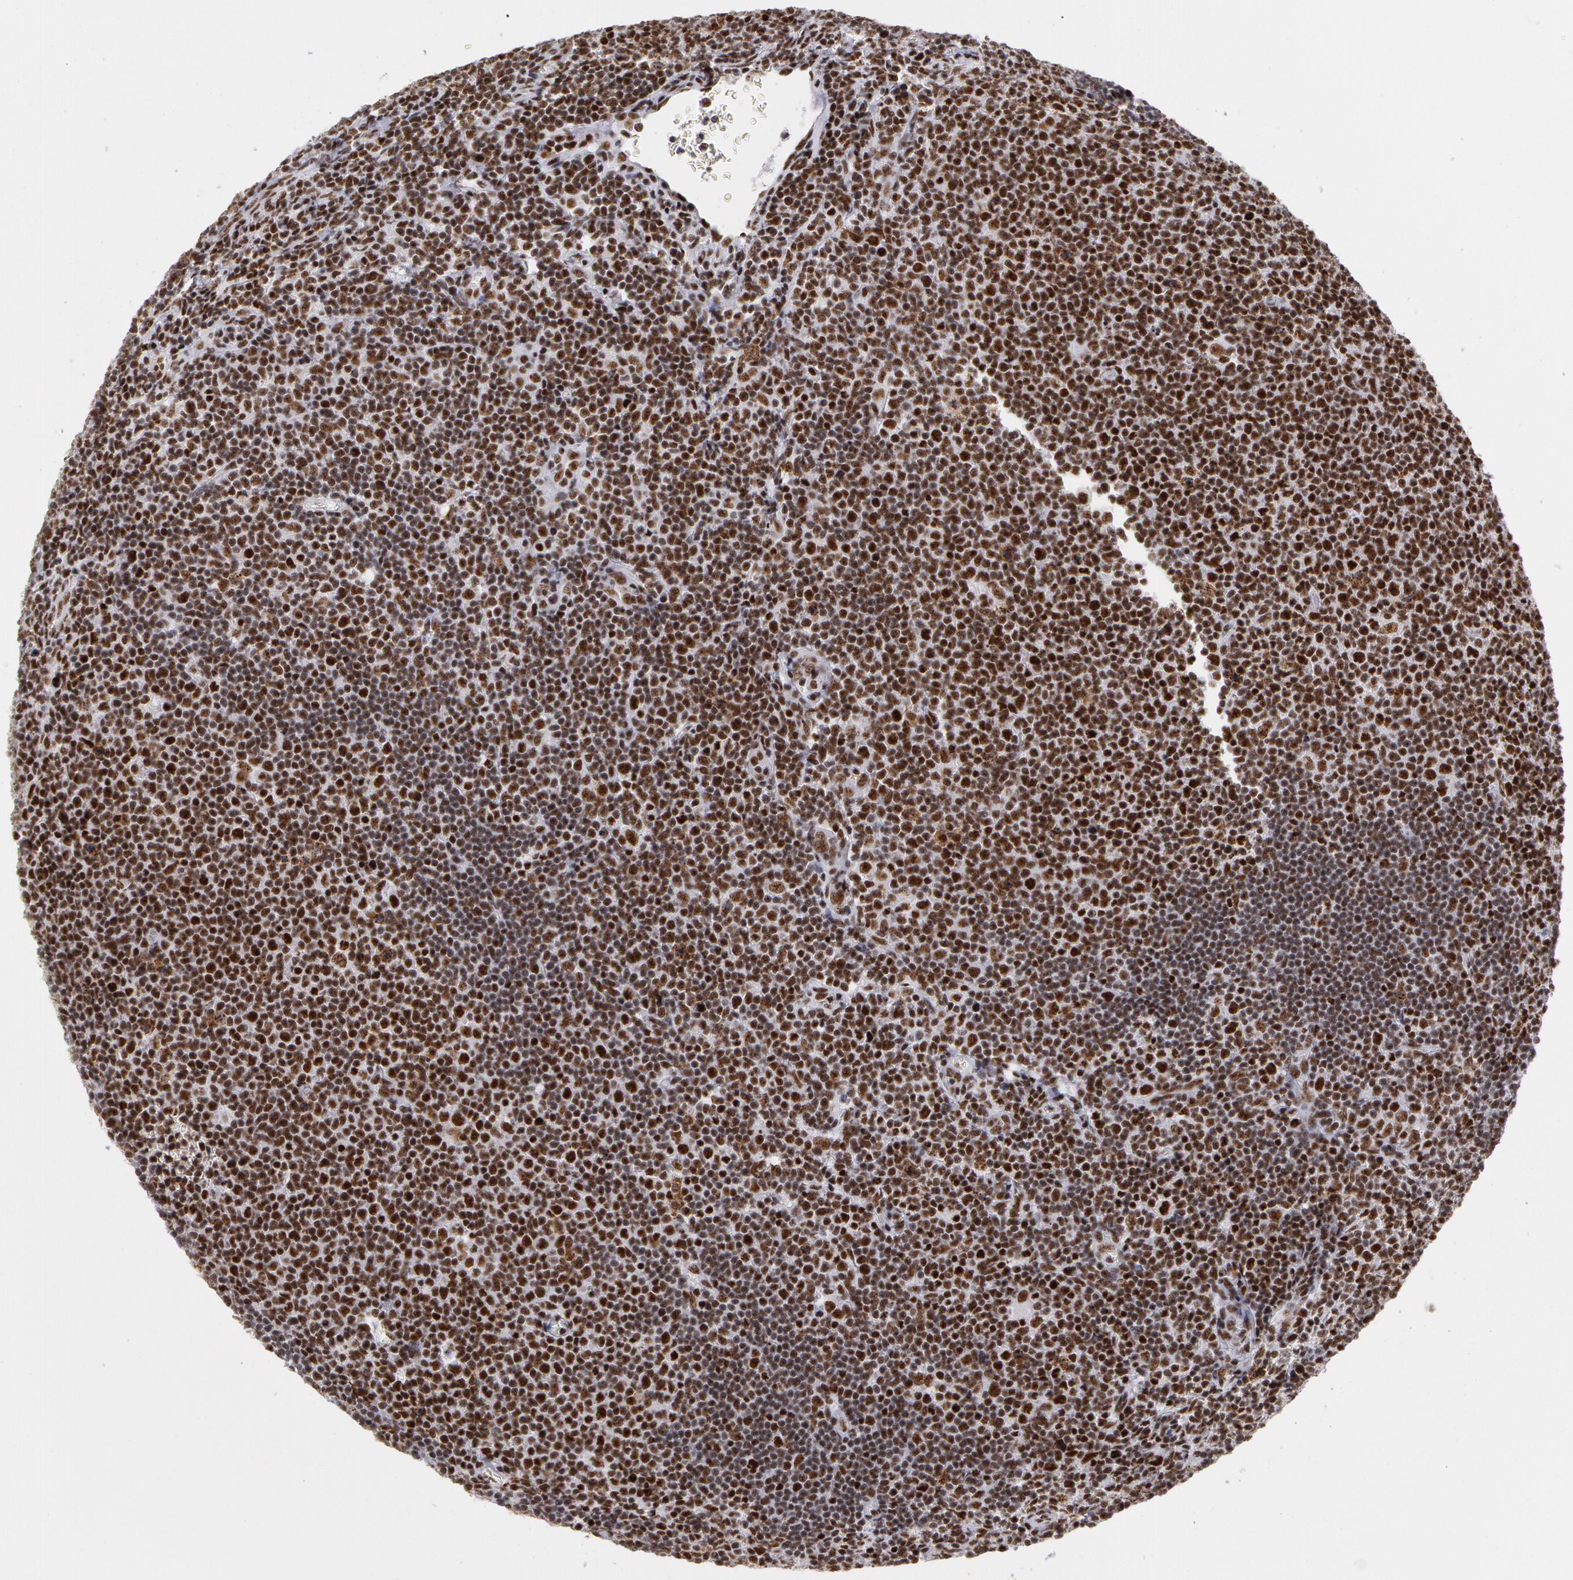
{"staining": {"intensity": "strong", "quantity": ">75%", "location": "nuclear"}, "tissue": "lymphoma", "cell_type": "Tumor cells", "image_type": "cancer", "snomed": [{"axis": "morphology", "description": "Malignant lymphoma, non-Hodgkin's type, Low grade"}, {"axis": "topography", "description": "Lymph node"}], "caption": "DAB (3,3'-diaminobenzidine) immunohistochemical staining of human lymphoma exhibits strong nuclear protein staining in approximately >75% of tumor cells. (brown staining indicates protein expression, while blue staining denotes nuclei).", "gene": "PNN", "patient": {"sex": "male", "age": 74}}